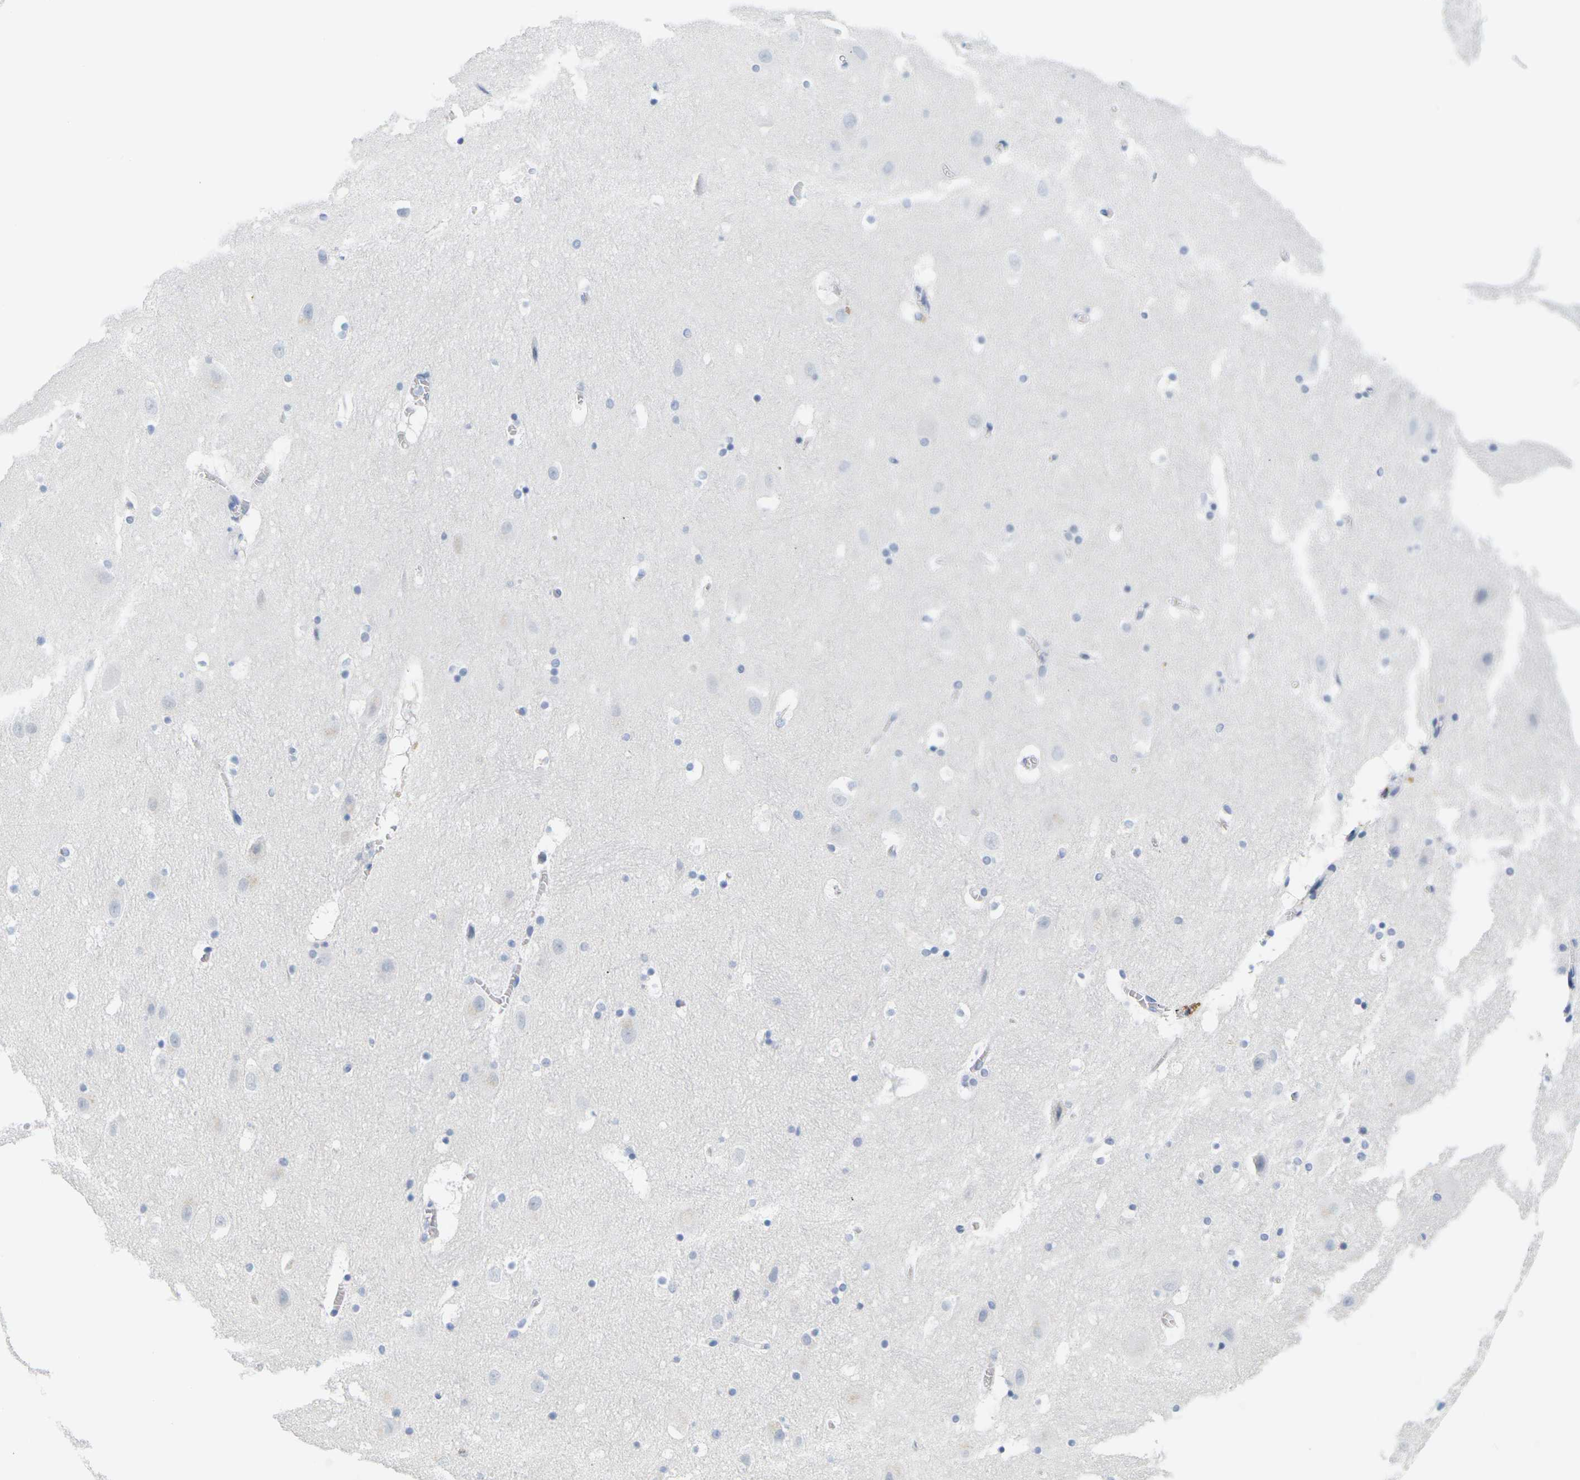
{"staining": {"intensity": "weak", "quantity": "<25%", "location": "cytoplasmic/membranous"}, "tissue": "hippocampus", "cell_type": "Glial cells", "image_type": "normal", "snomed": [{"axis": "morphology", "description": "Normal tissue, NOS"}, {"axis": "topography", "description": "Hippocampus"}], "caption": "This is an immunohistochemistry (IHC) histopathology image of normal hippocampus. There is no staining in glial cells.", "gene": "HLA", "patient": {"sex": "male", "age": 45}}